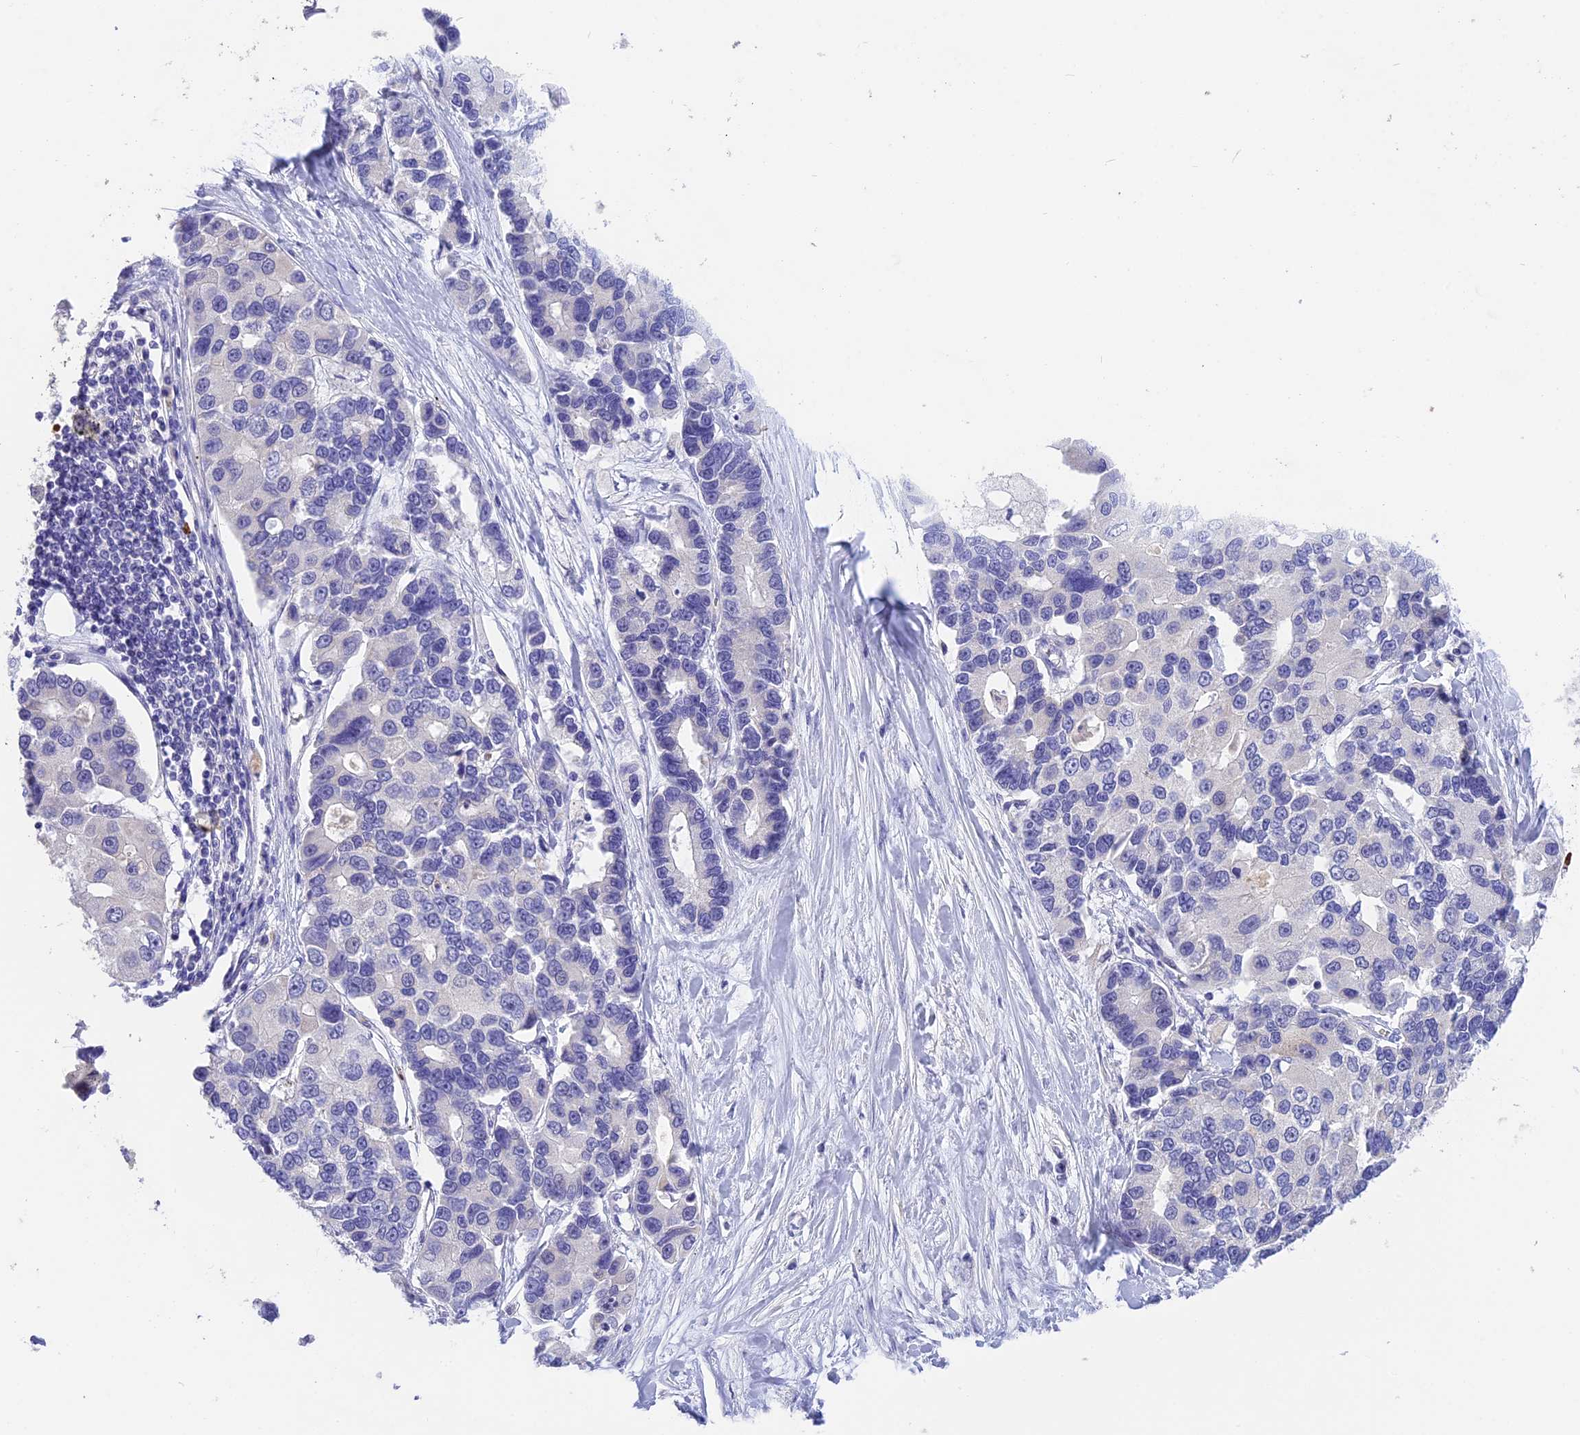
{"staining": {"intensity": "negative", "quantity": "none", "location": "none"}, "tissue": "lung cancer", "cell_type": "Tumor cells", "image_type": "cancer", "snomed": [{"axis": "morphology", "description": "Adenocarcinoma, NOS"}, {"axis": "topography", "description": "Lung"}], "caption": "Human adenocarcinoma (lung) stained for a protein using immunohistochemistry (IHC) displays no staining in tumor cells.", "gene": "TNNC2", "patient": {"sex": "female", "age": 54}}